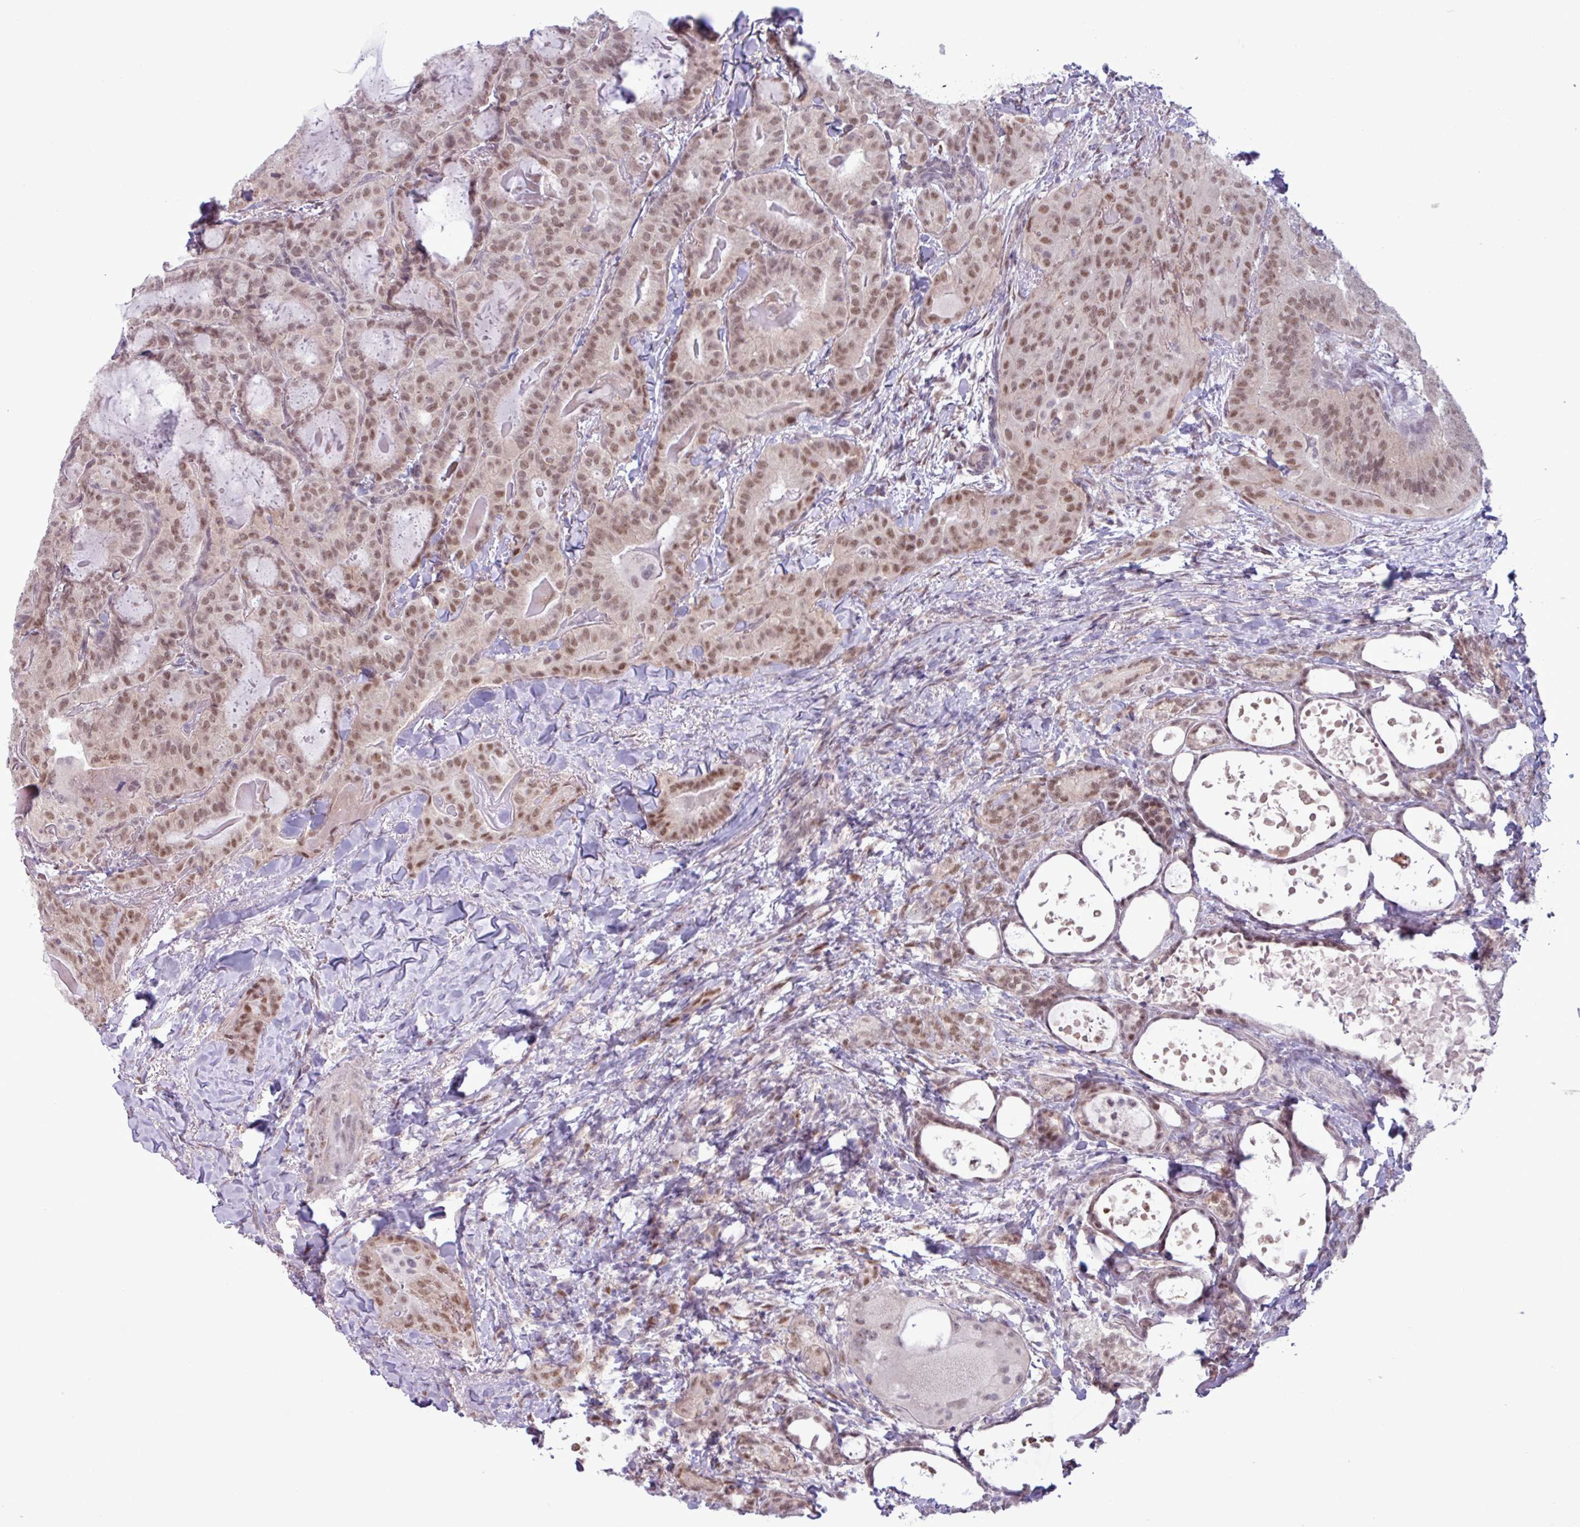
{"staining": {"intensity": "moderate", "quantity": ">75%", "location": "nuclear"}, "tissue": "thyroid cancer", "cell_type": "Tumor cells", "image_type": "cancer", "snomed": [{"axis": "morphology", "description": "Papillary adenocarcinoma, NOS"}, {"axis": "topography", "description": "Thyroid gland"}], "caption": "Thyroid cancer was stained to show a protein in brown. There is medium levels of moderate nuclear positivity in about >75% of tumor cells.", "gene": "NOTCH2", "patient": {"sex": "female", "age": 68}}